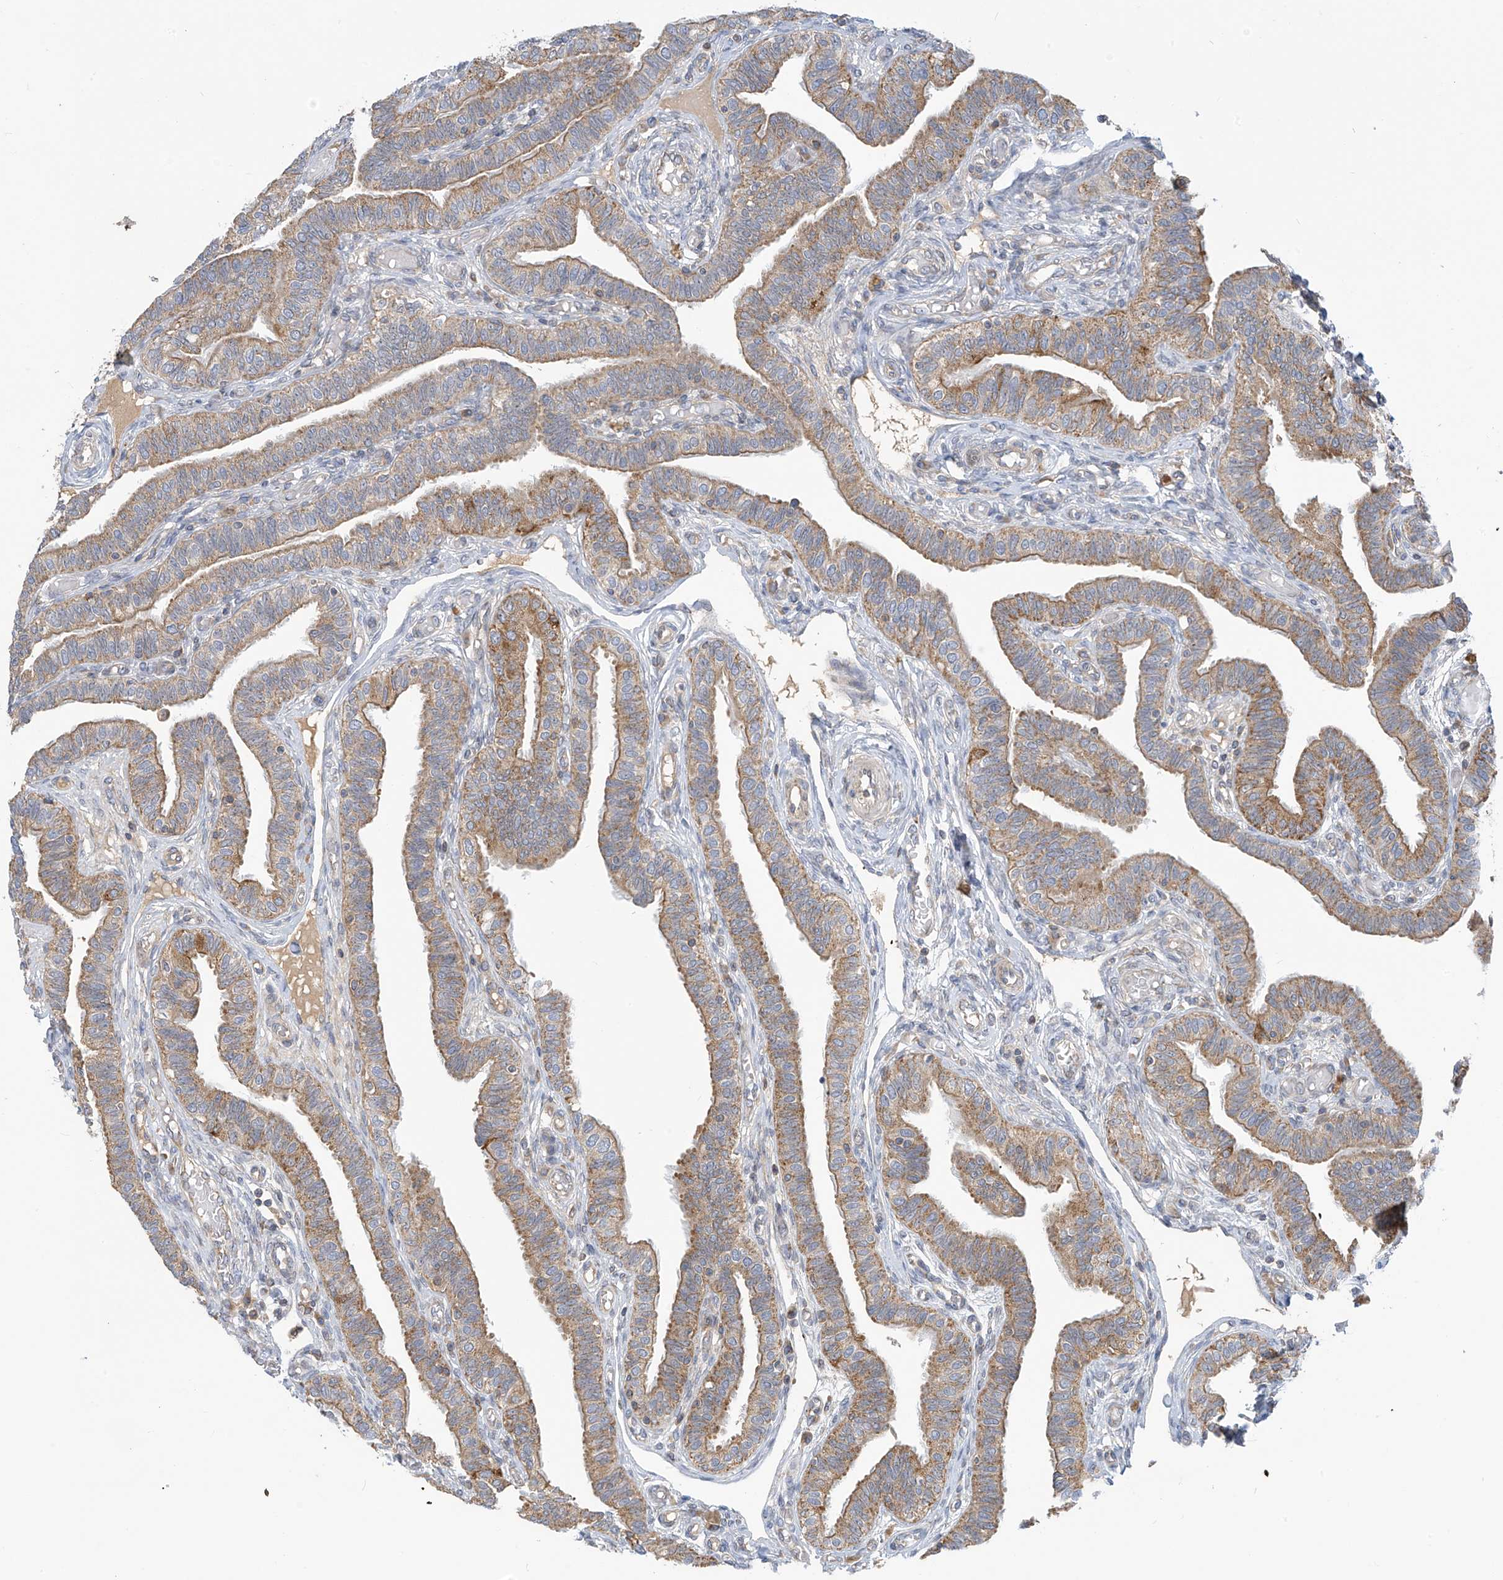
{"staining": {"intensity": "moderate", "quantity": ">75%", "location": "cytoplasmic/membranous"}, "tissue": "fallopian tube", "cell_type": "Glandular cells", "image_type": "normal", "snomed": [{"axis": "morphology", "description": "Normal tissue, NOS"}, {"axis": "topography", "description": "Fallopian tube"}], "caption": "Protein staining of benign fallopian tube shows moderate cytoplasmic/membranous staining in approximately >75% of glandular cells. (DAB IHC, brown staining for protein, blue staining for nuclei).", "gene": "SCGB1D2", "patient": {"sex": "female", "age": 39}}